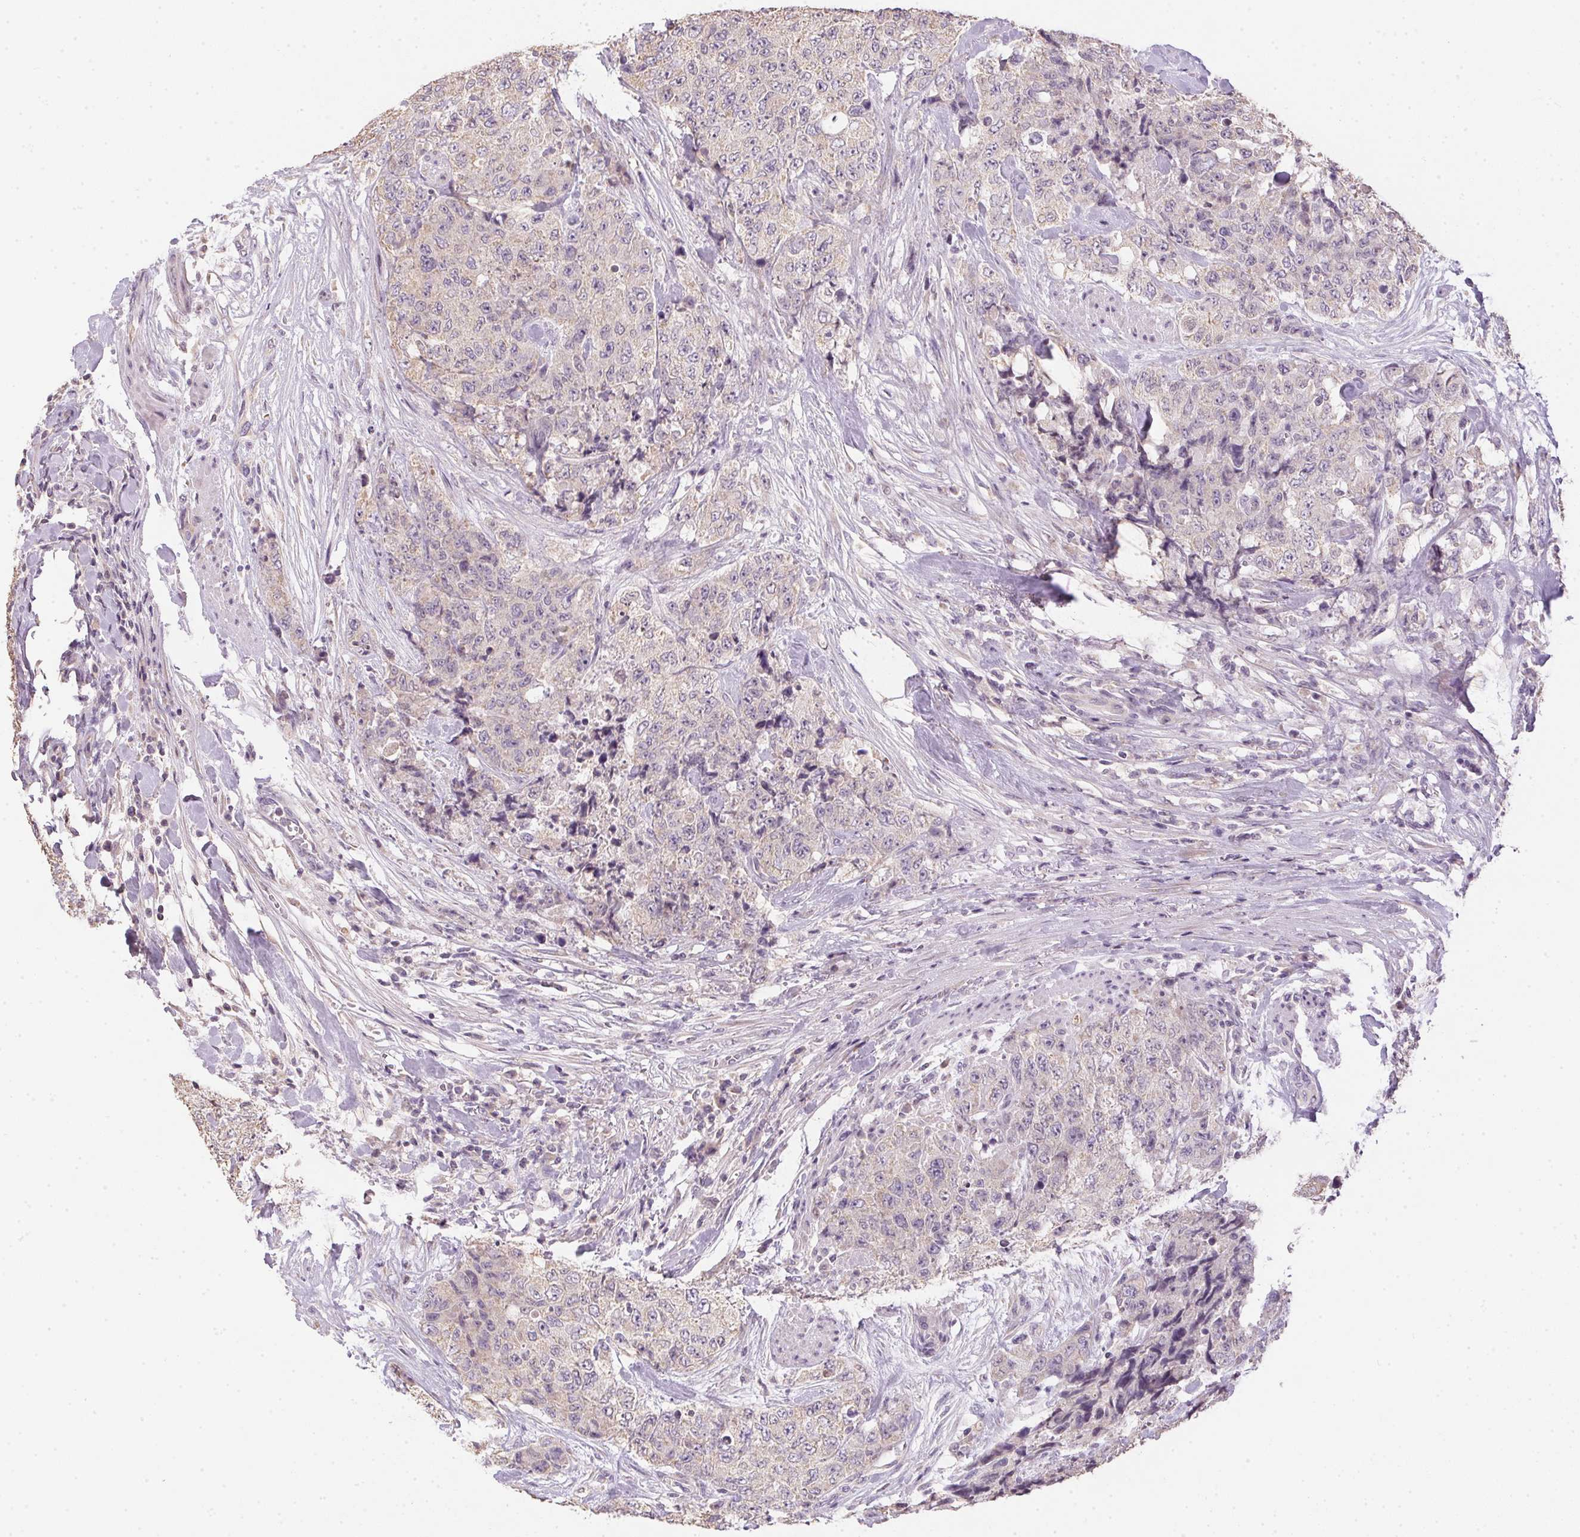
{"staining": {"intensity": "negative", "quantity": "none", "location": "none"}, "tissue": "urothelial cancer", "cell_type": "Tumor cells", "image_type": "cancer", "snomed": [{"axis": "morphology", "description": "Urothelial carcinoma, High grade"}, {"axis": "topography", "description": "Urinary bladder"}], "caption": "Immunohistochemistry (IHC) histopathology image of neoplastic tissue: urothelial cancer stained with DAB reveals no significant protein staining in tumor cells.", "gene": "SPACA9", "patient": {"sex": "female", "age": 78}}